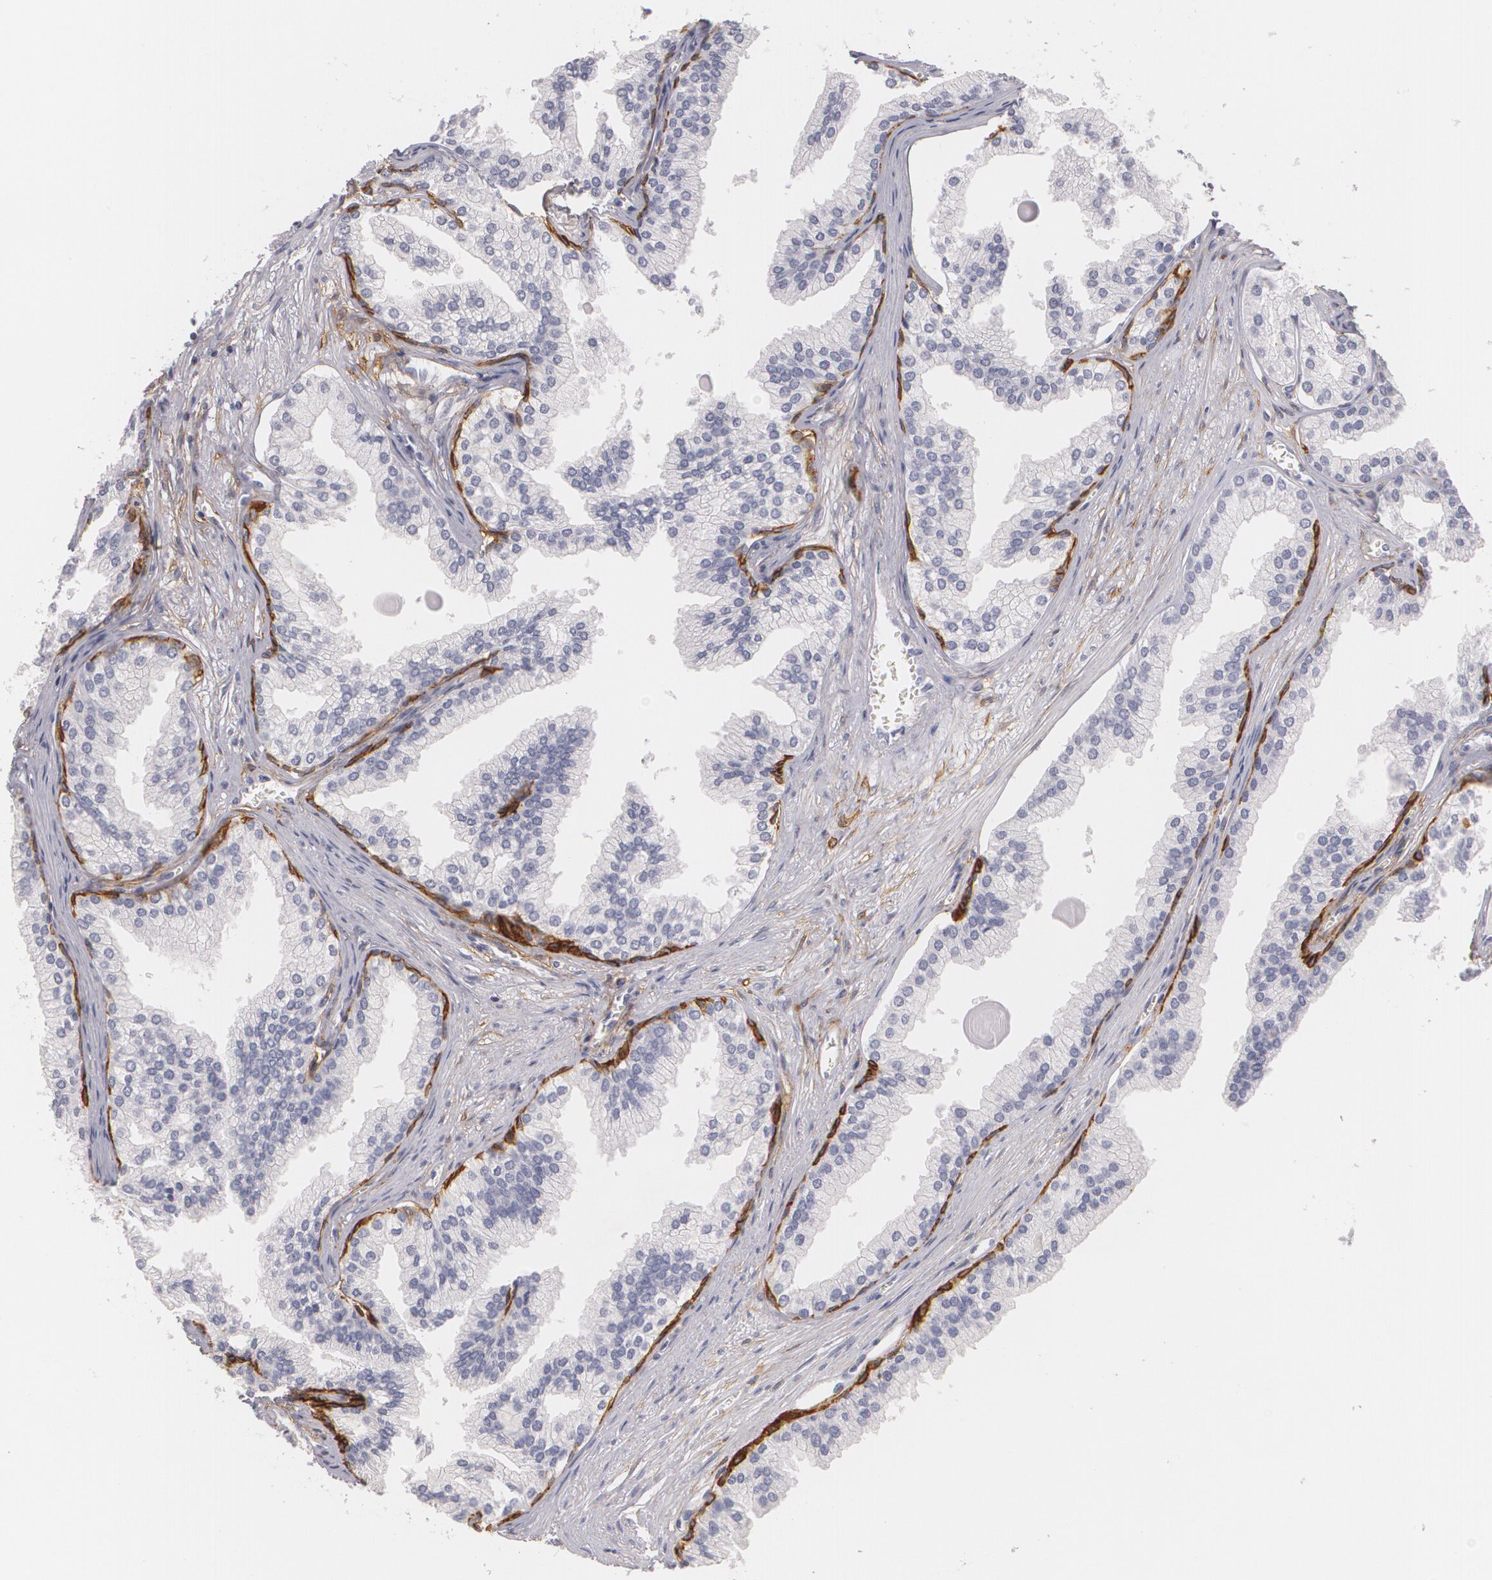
{"staining": {"intensity": "moderate", "quantity": "25%-75%", "location": "cytoplasmic/membranous"}, "tissue": "prostate", "cell_type": "Glandular cells", "image_type": "normal", "snomed": [{"axis": "morphology", "description": "Normal tissue, NOS"}, {"axis": "topography", "description": "Prostate"}], "caption": "Immunohistochemical staining of benign prostate demonstrates moderate cytoplasmic/membranous protein expression in about 25%-75% of glandular cells. (DAB (3,3'-diaminobenzidine) = brown stain, brightfield microscopy at high magnification).", "gene": "NGFR", "patient": {"sex": "male", "age": 68}}